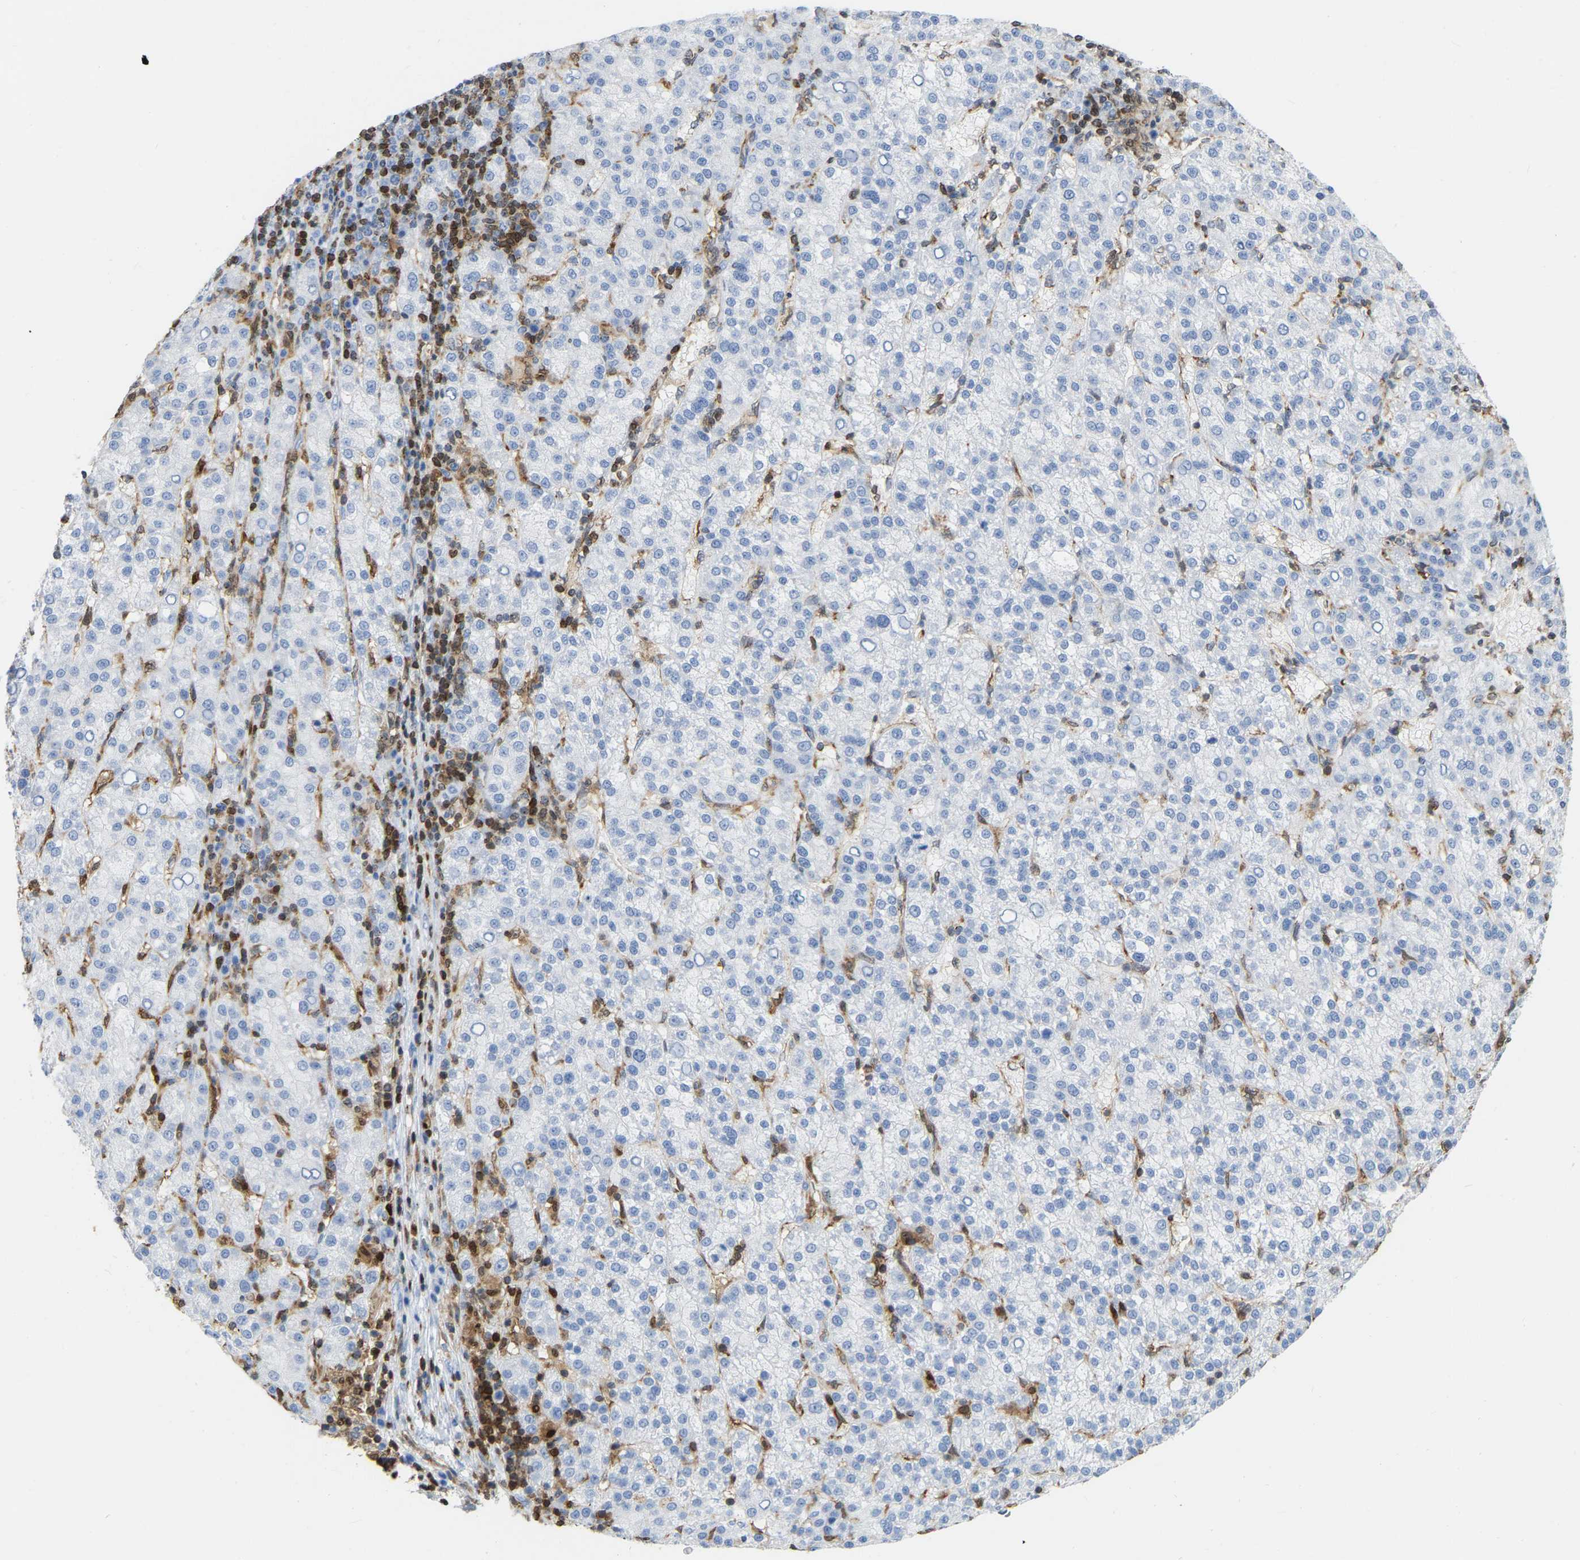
{"staining": {"intensity": "negative", "quantity": "none", "location": "none"}, "tissue": "liver cancer", "cell_type": "Tumor cells", "image_type": "cancer", "snomed": [{"axis": "morphology", "description": "Carcinoma, Hepatocellular, NOS"}, {"axis": "topography", "description": "Liver"}], "caption": "An immunohistochemistry photomicrograph of hepatocellular carcinoma (liver) is shown. There is no staining in tumor cells of hepatocellular carcinoma (liver).", "gene": "GIMAP4", "patient": {"sex": "female", "age": 58}}